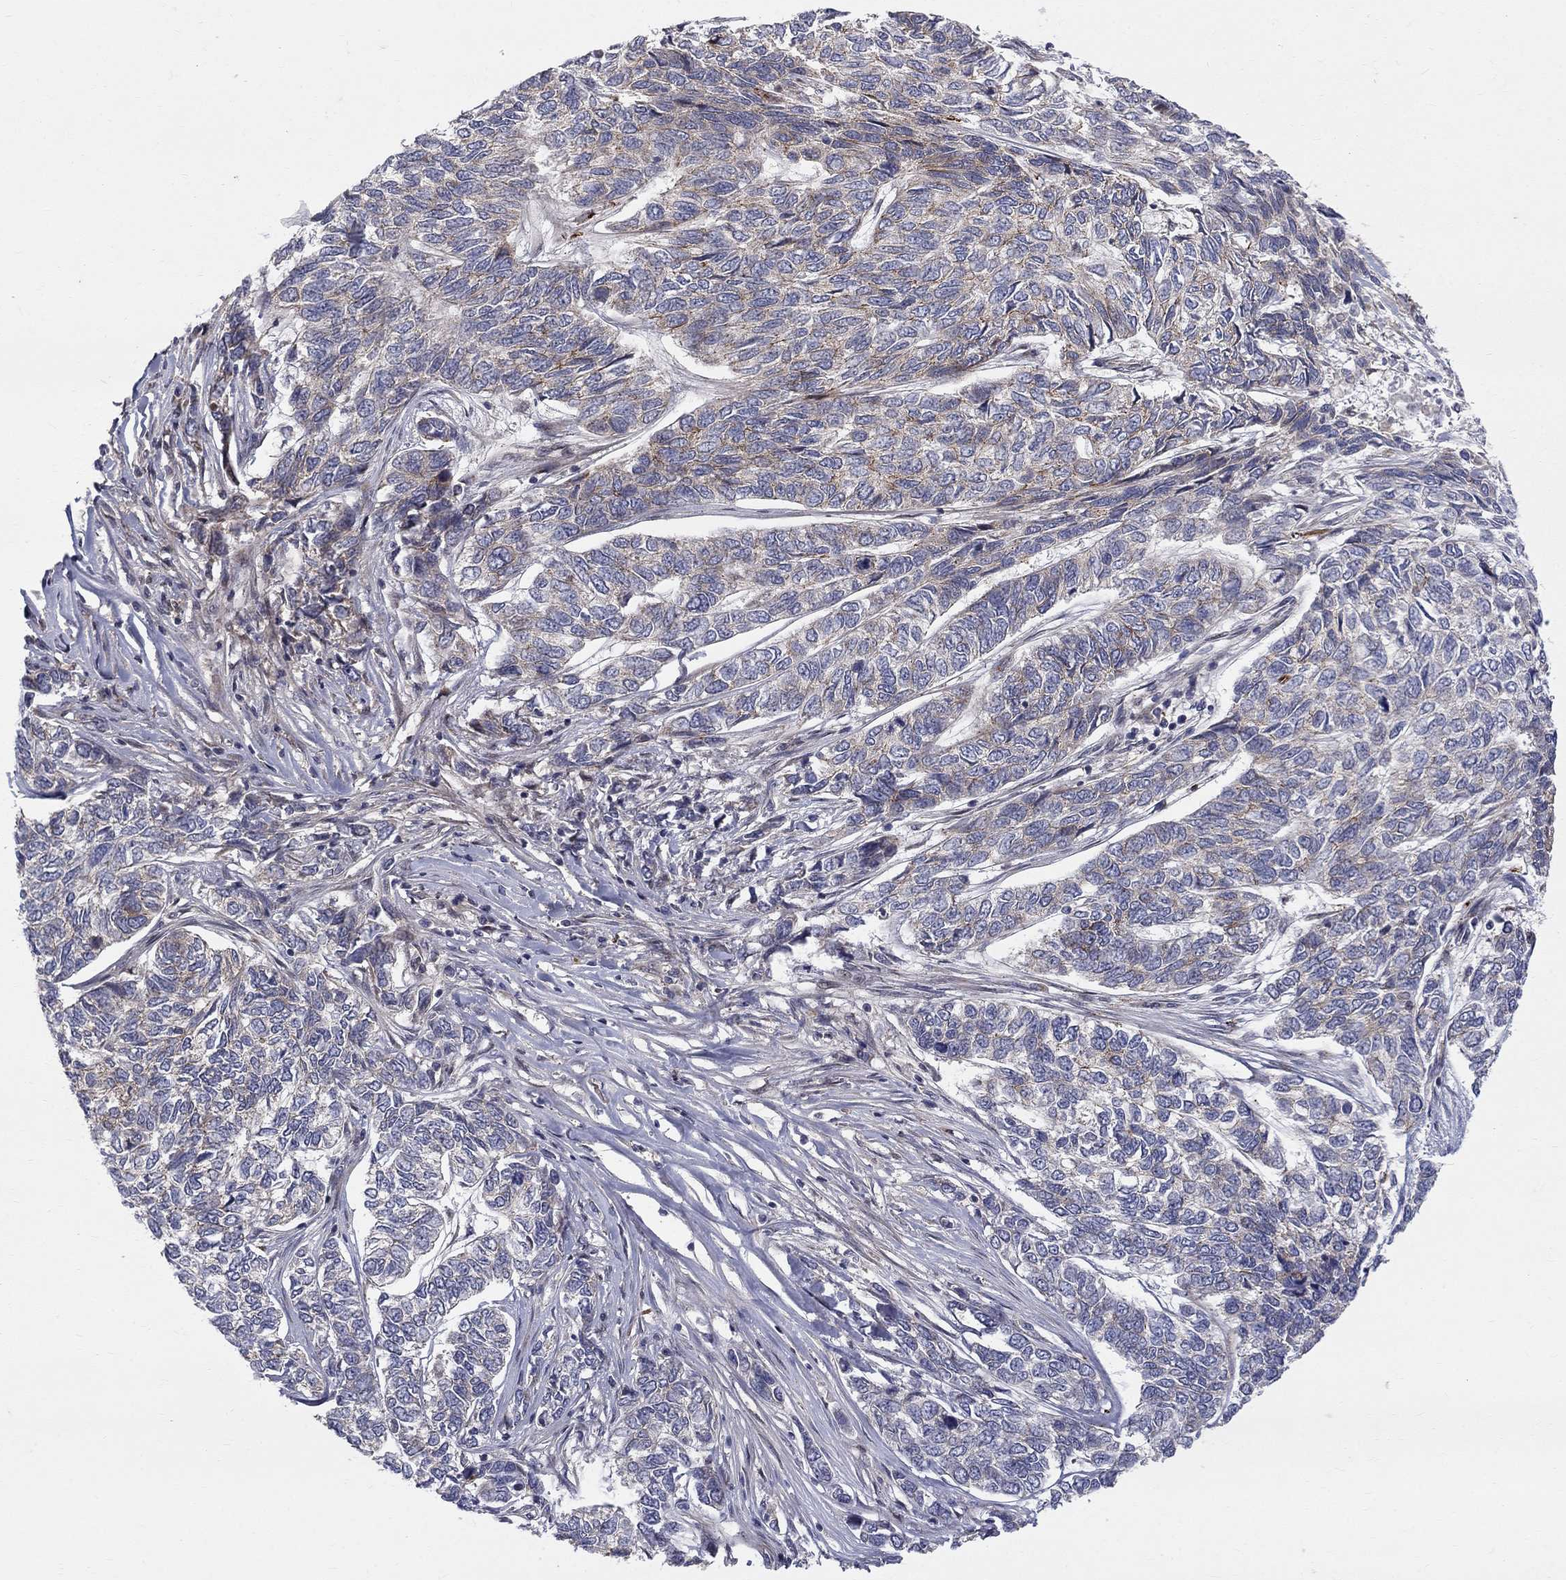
{"staining": {"intensity": "moderate", "quantity": "<25%", "location": "cytoplasmic/membranous"}, "tissue": "skin cancer", "cell_type": "Tumor cells", "image_type": "cancer", "snomed": [{"axis": "morphology", "description": "Basal cell carcinoma"}, {"axis": "topography", "description": "Skin"}], "caption": "Human skin basal cell carcinoma stained with a protein marker displays moderate staining in tumor cells.", "gene": "WDR19", "patient": {"sex": "female", "age": 65}}